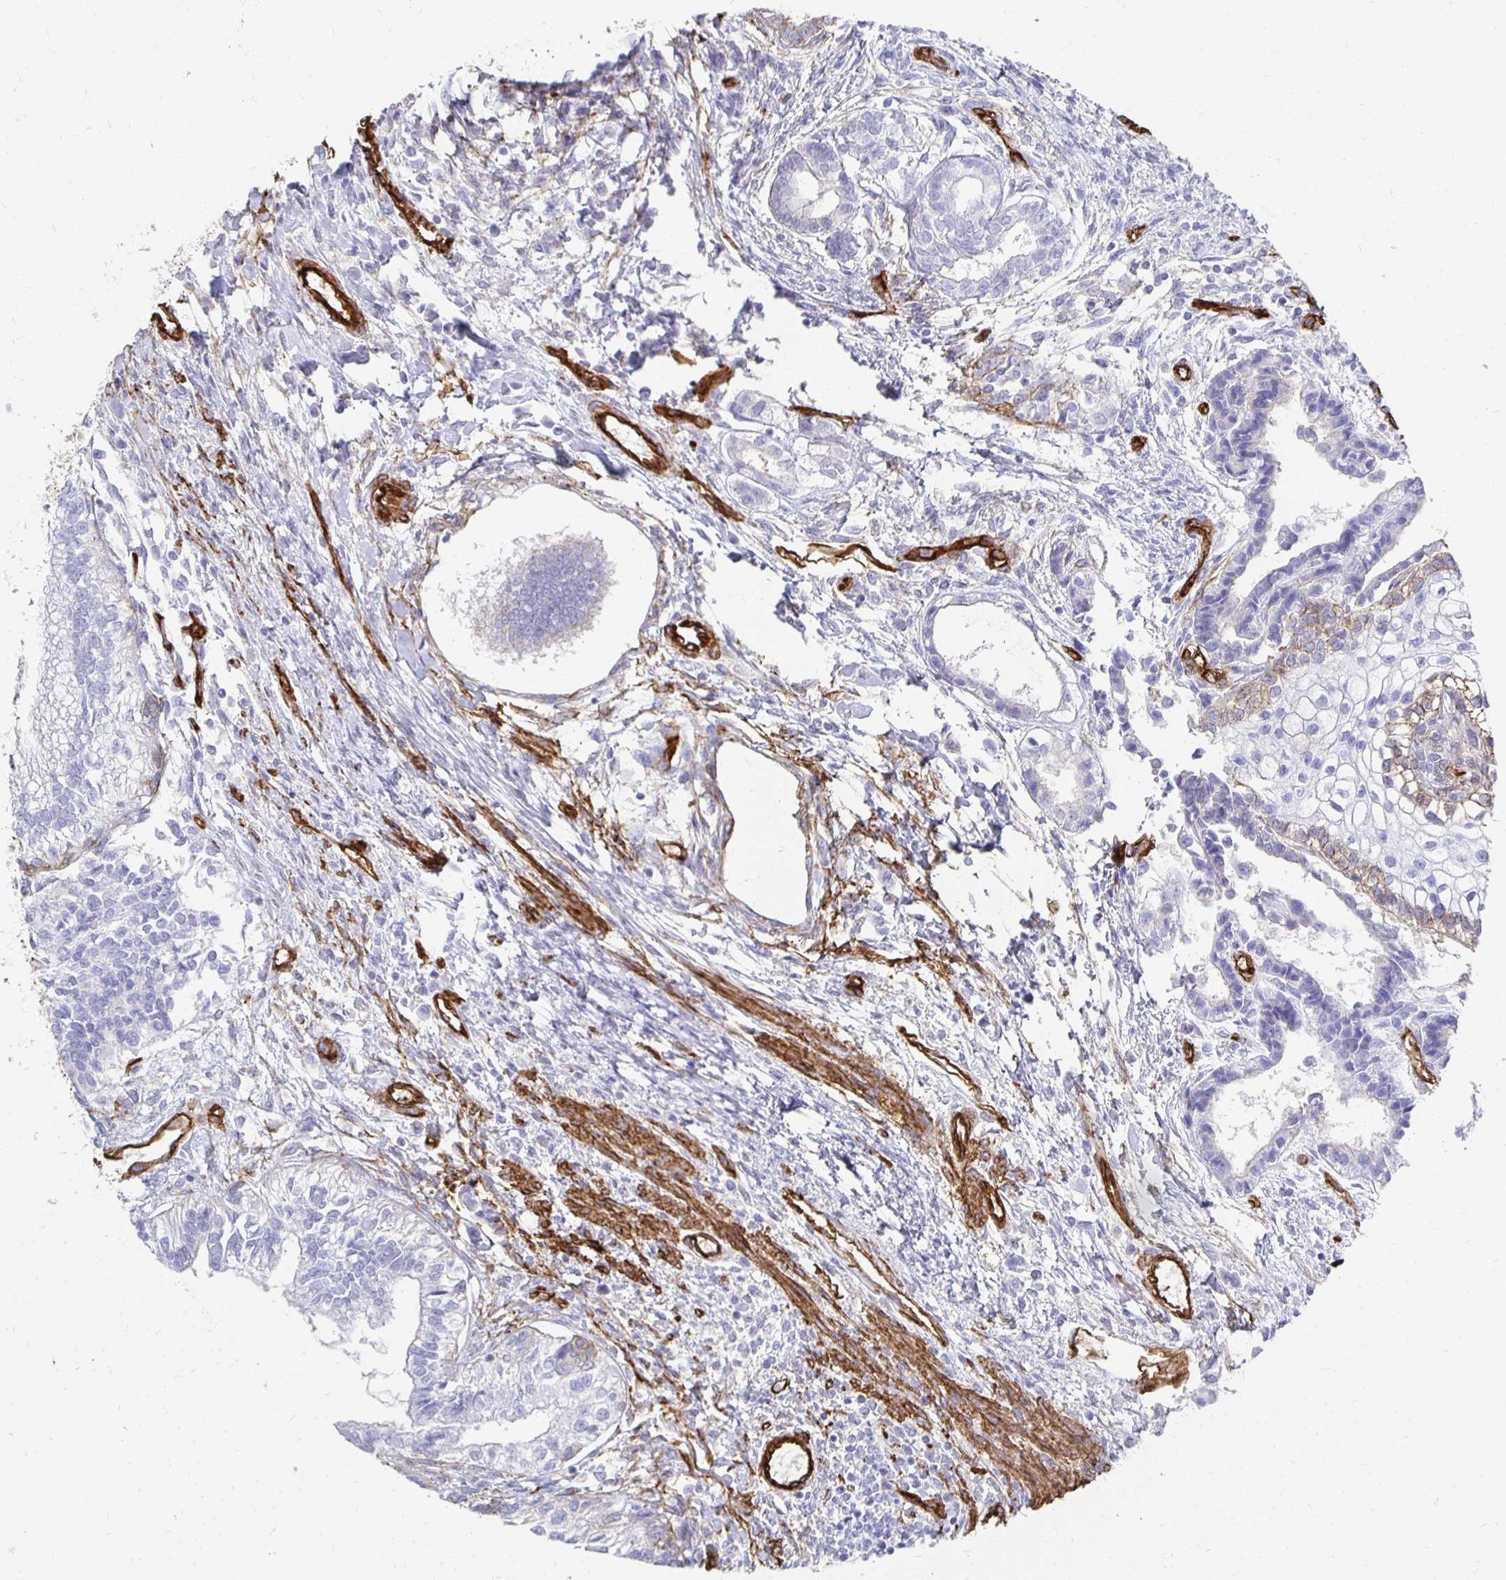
{"staining": {"intensity": "moderate", "quantity": "<25%", "location": "cytoplasmic/membranous"}, "tissue": "testis cancer", "cell_type": "Tumor cells", "image_type": "cancer", "snomed": [{"axis": "morphology", "description": "Carcinoma, Embryonal, NOS"}, {"axis": "topography", "description": "Testis"}], "caption": "Embryonal carcinoma (testis) was stained to show a protein in brown. There is low levels of moderate cytoplasmic/membranous staining in approximately <25% of tumor cells.", "gene": "VIPR2", "patient": {"sex": "male", "age": 37}}